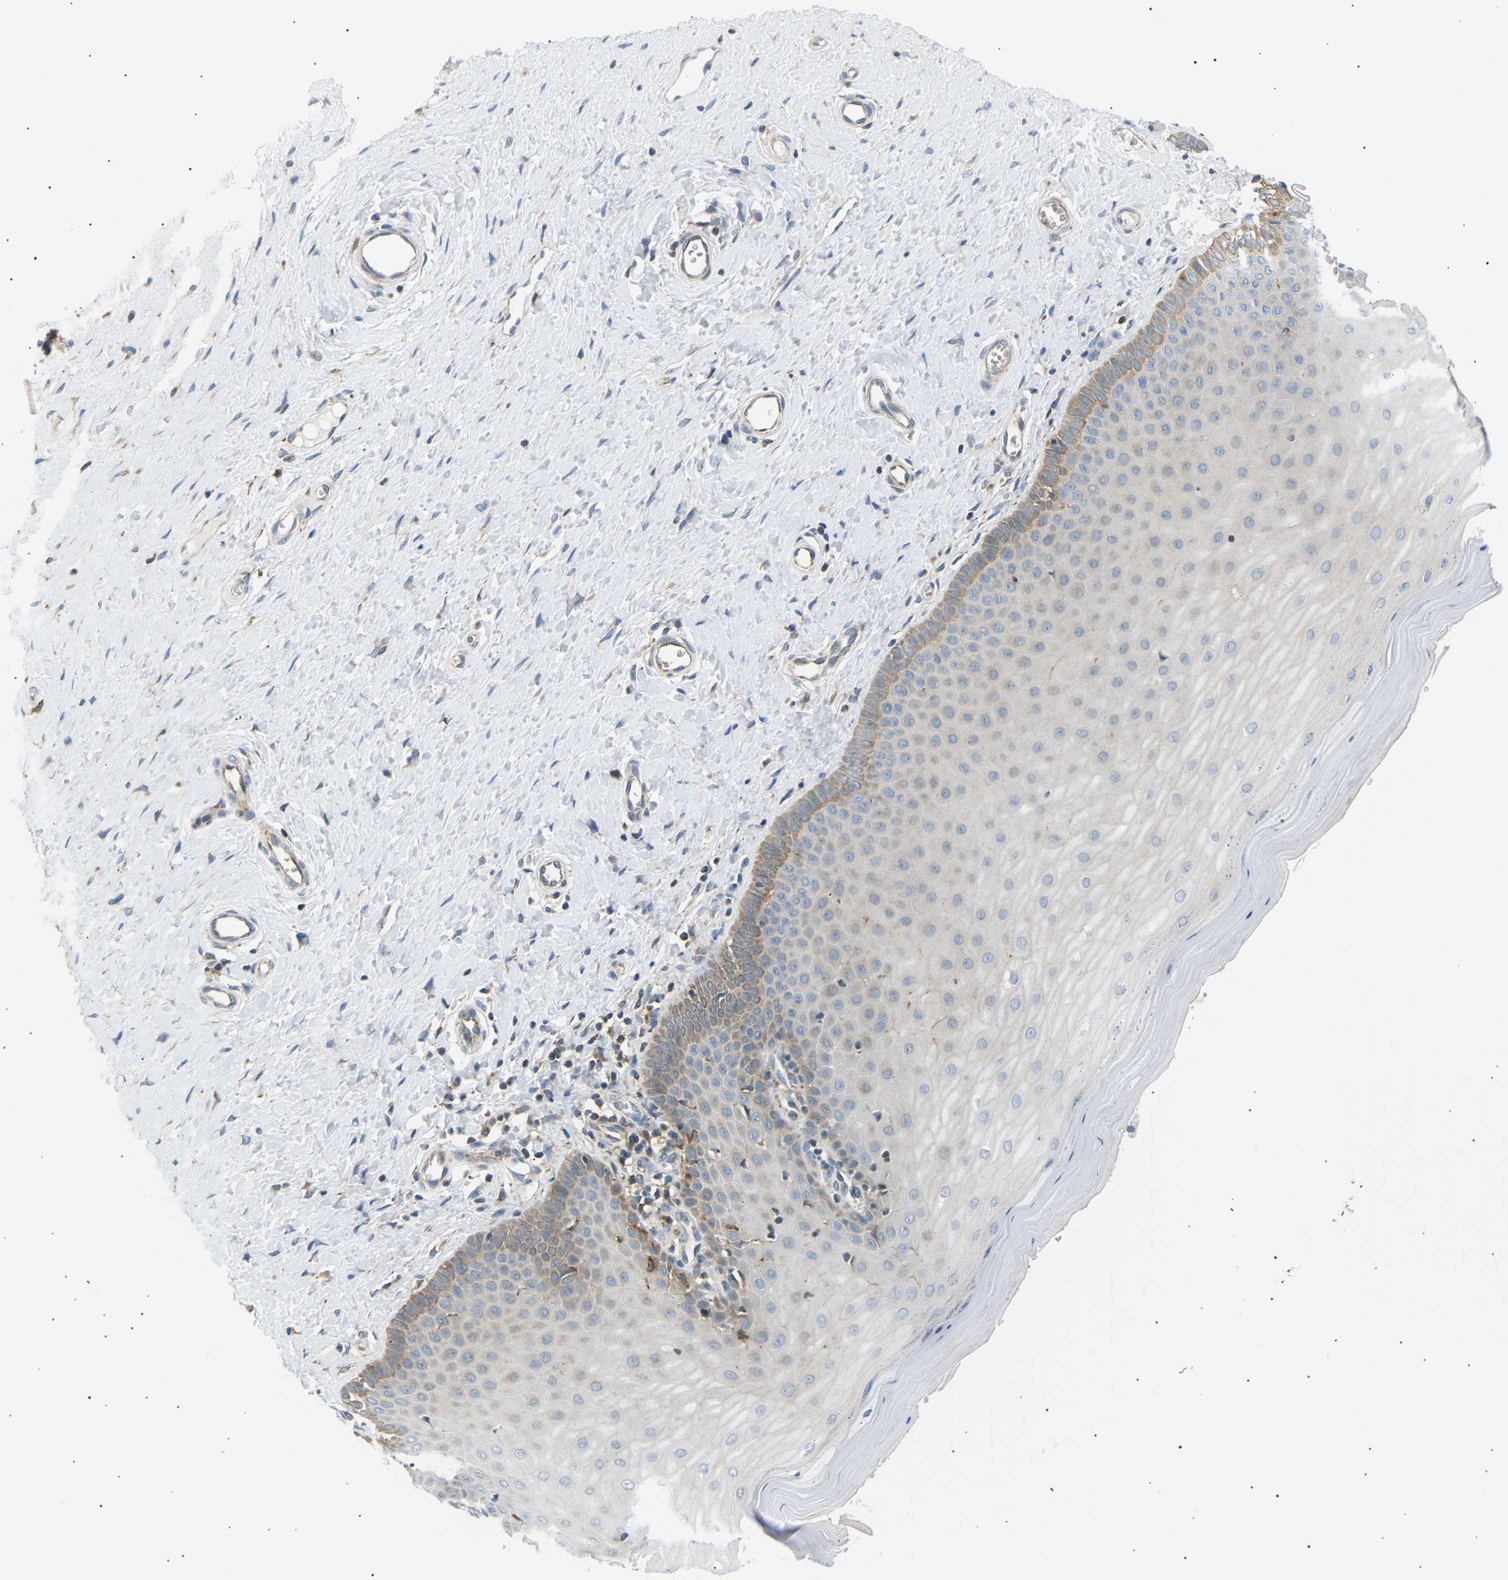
{"staining": {"intensity": "weak", "quantity": "<25%", "location": "cytoplasmic/membranous"}, "tissue": "cervix", "cell_type": "Squamous epithelial cells", "image_type": "normal", "snomed": [{"axis": "morphology", "description": "Normal tissue, NOS"}, {"axis": "topography", "description": "Cervix"}], "caption": "The photomicrograph shows no significant positivity in squamous epithelial cells of cervix.", "gene": "TBC1D8", "patient": {"sex": "female", "age": 55}}